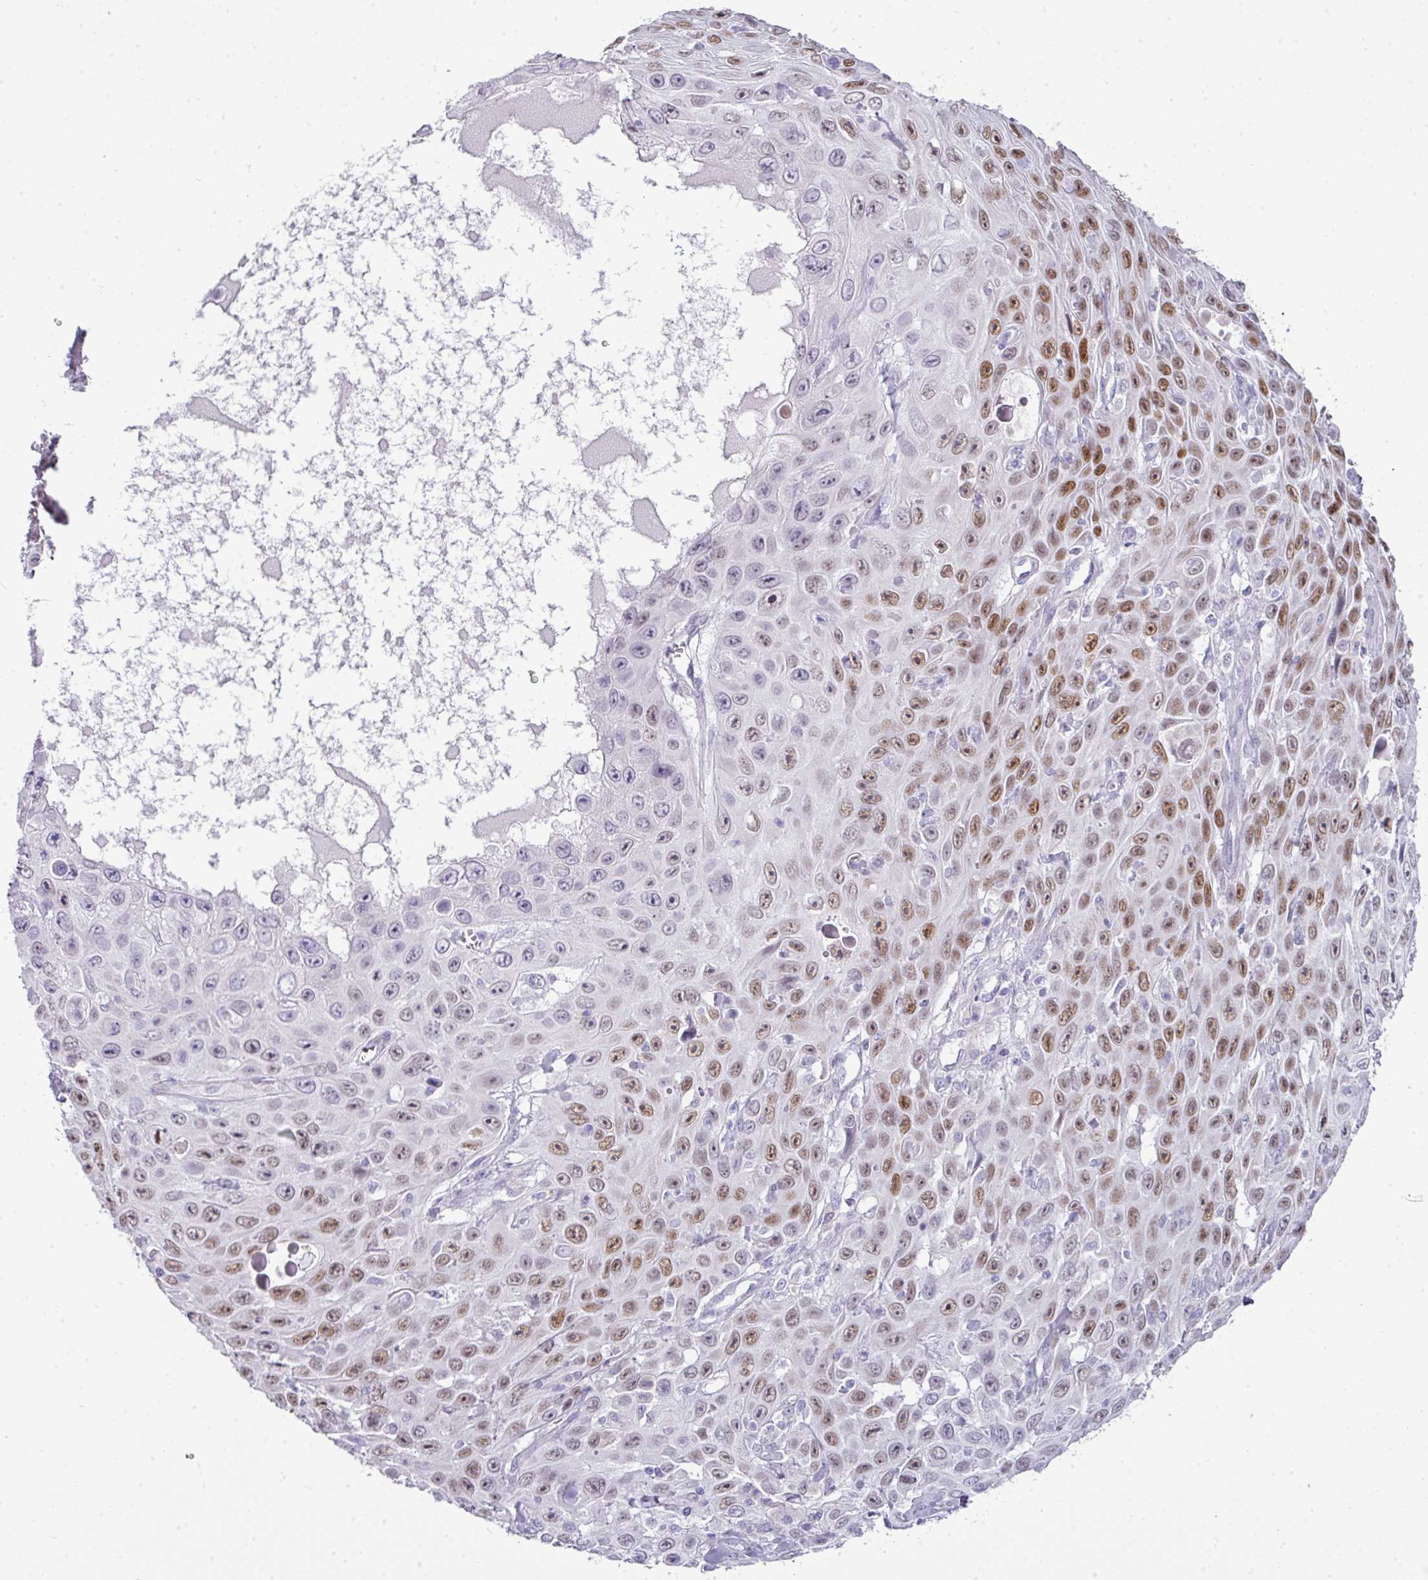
{"staining": {"intensity": "moderate", "quantity": ">75%", "location": "nuclear"}, "tissue": "skin cancer", "cell_type": "Tumor cells", "image_type": "cancer", "snomed": [{"axis": "morphology", "description": "Squamous cell carcinoma, NOS"}, {"axis": "topography", "description": "Skin"}], "caption": "Skin cancer (squamous cell carcinoma) stained with a protein marker demonstrates moderate staining in tumor cells.", "gene": "BCL11A", "patient": {"sex": "male", "age": 82}}